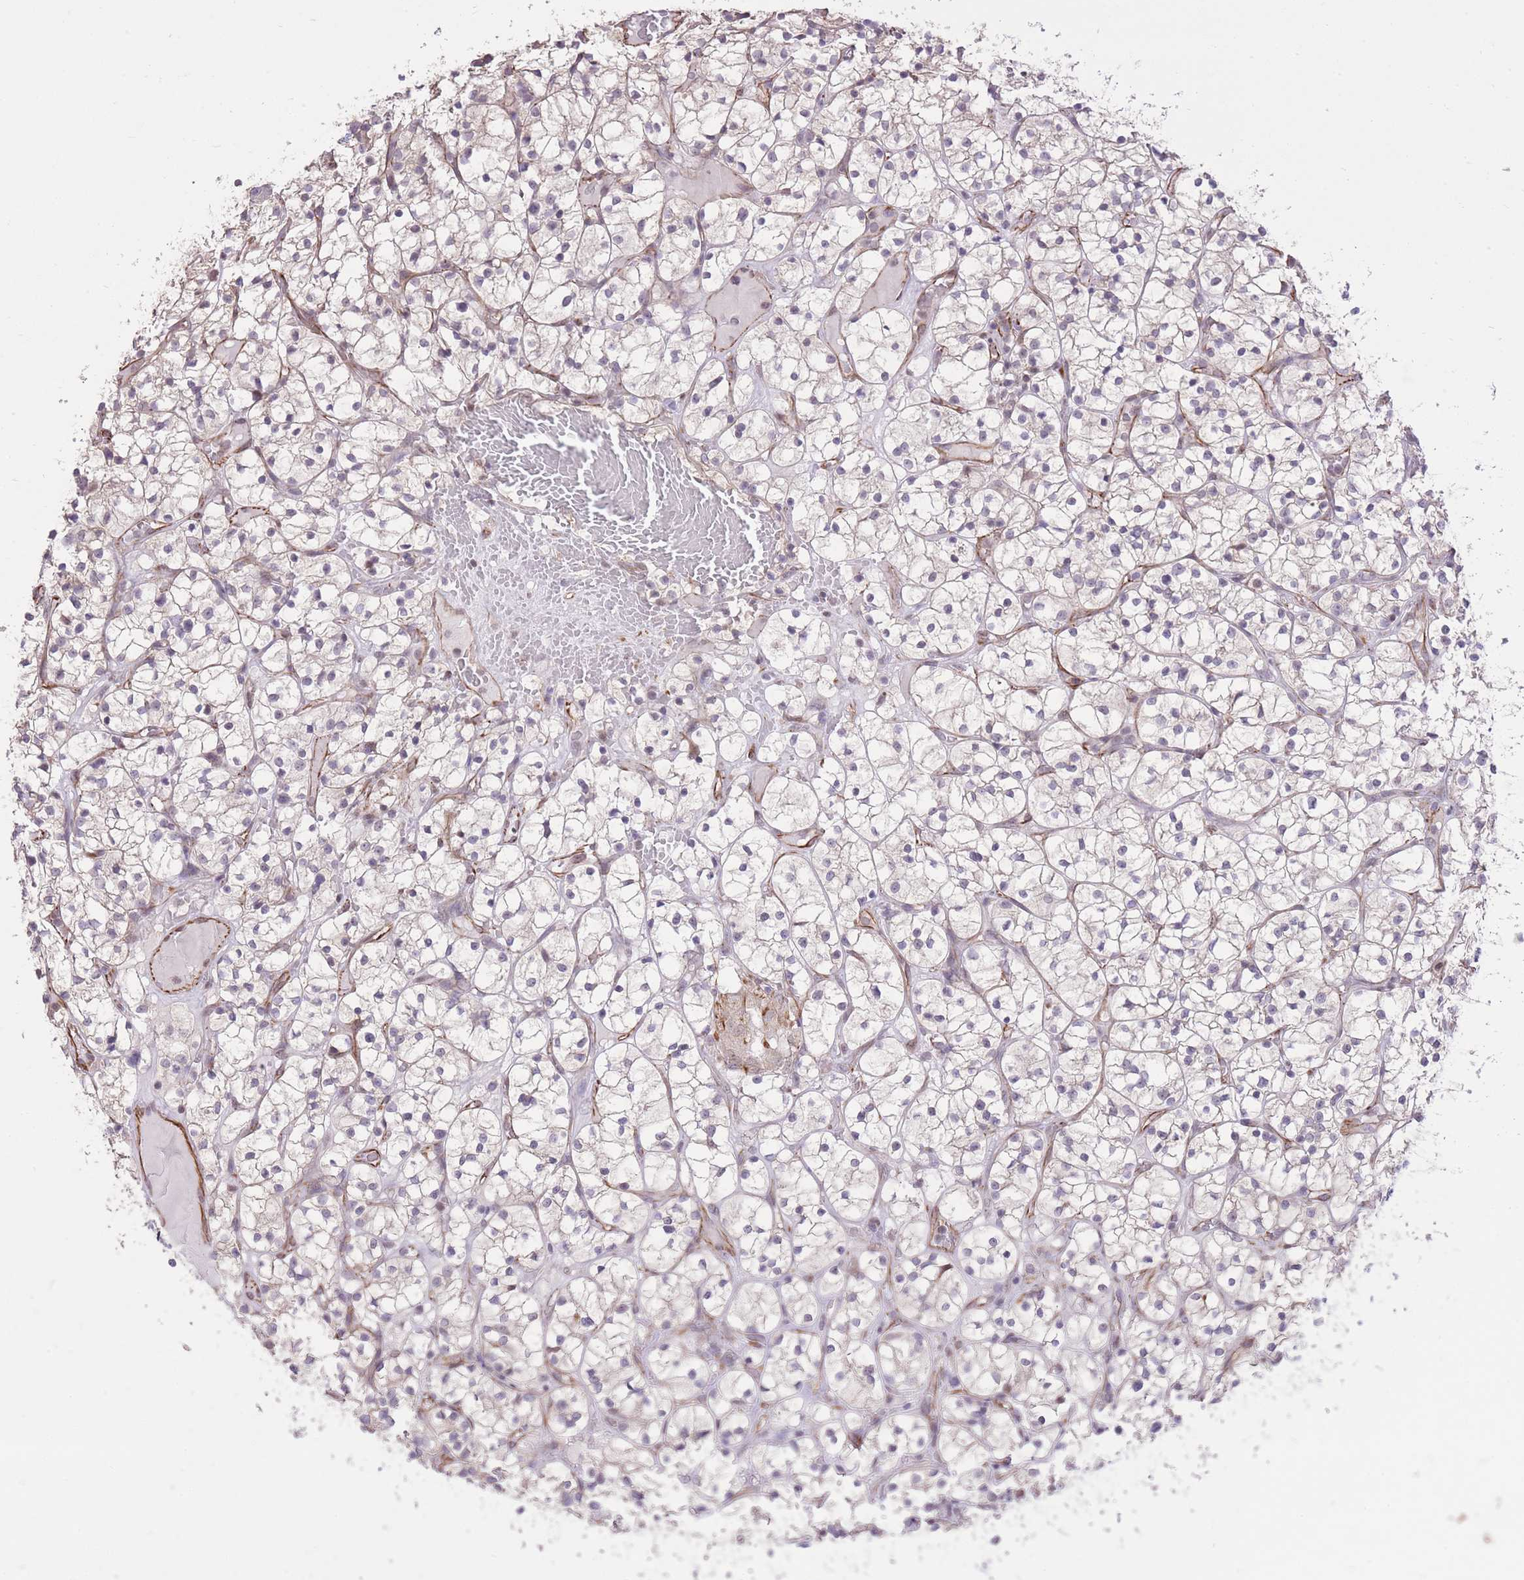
{"staining": {"intensity": "negative", "quantity": "none", "location": "none"}, "tissue": "renal cancer", "cell_type": "Tumor cells", "image_type": "cancer", "snomed": [{"axis": "morphology", "description": "Adenocarcinoma, NOS"}, {"axis": "topography", "description": "Kidney"}], "caption": "Tumor cells are negative for protein expression in human renal cancer.", "gene": "ELL", "patient": {"sex": "female", "age": 64}}